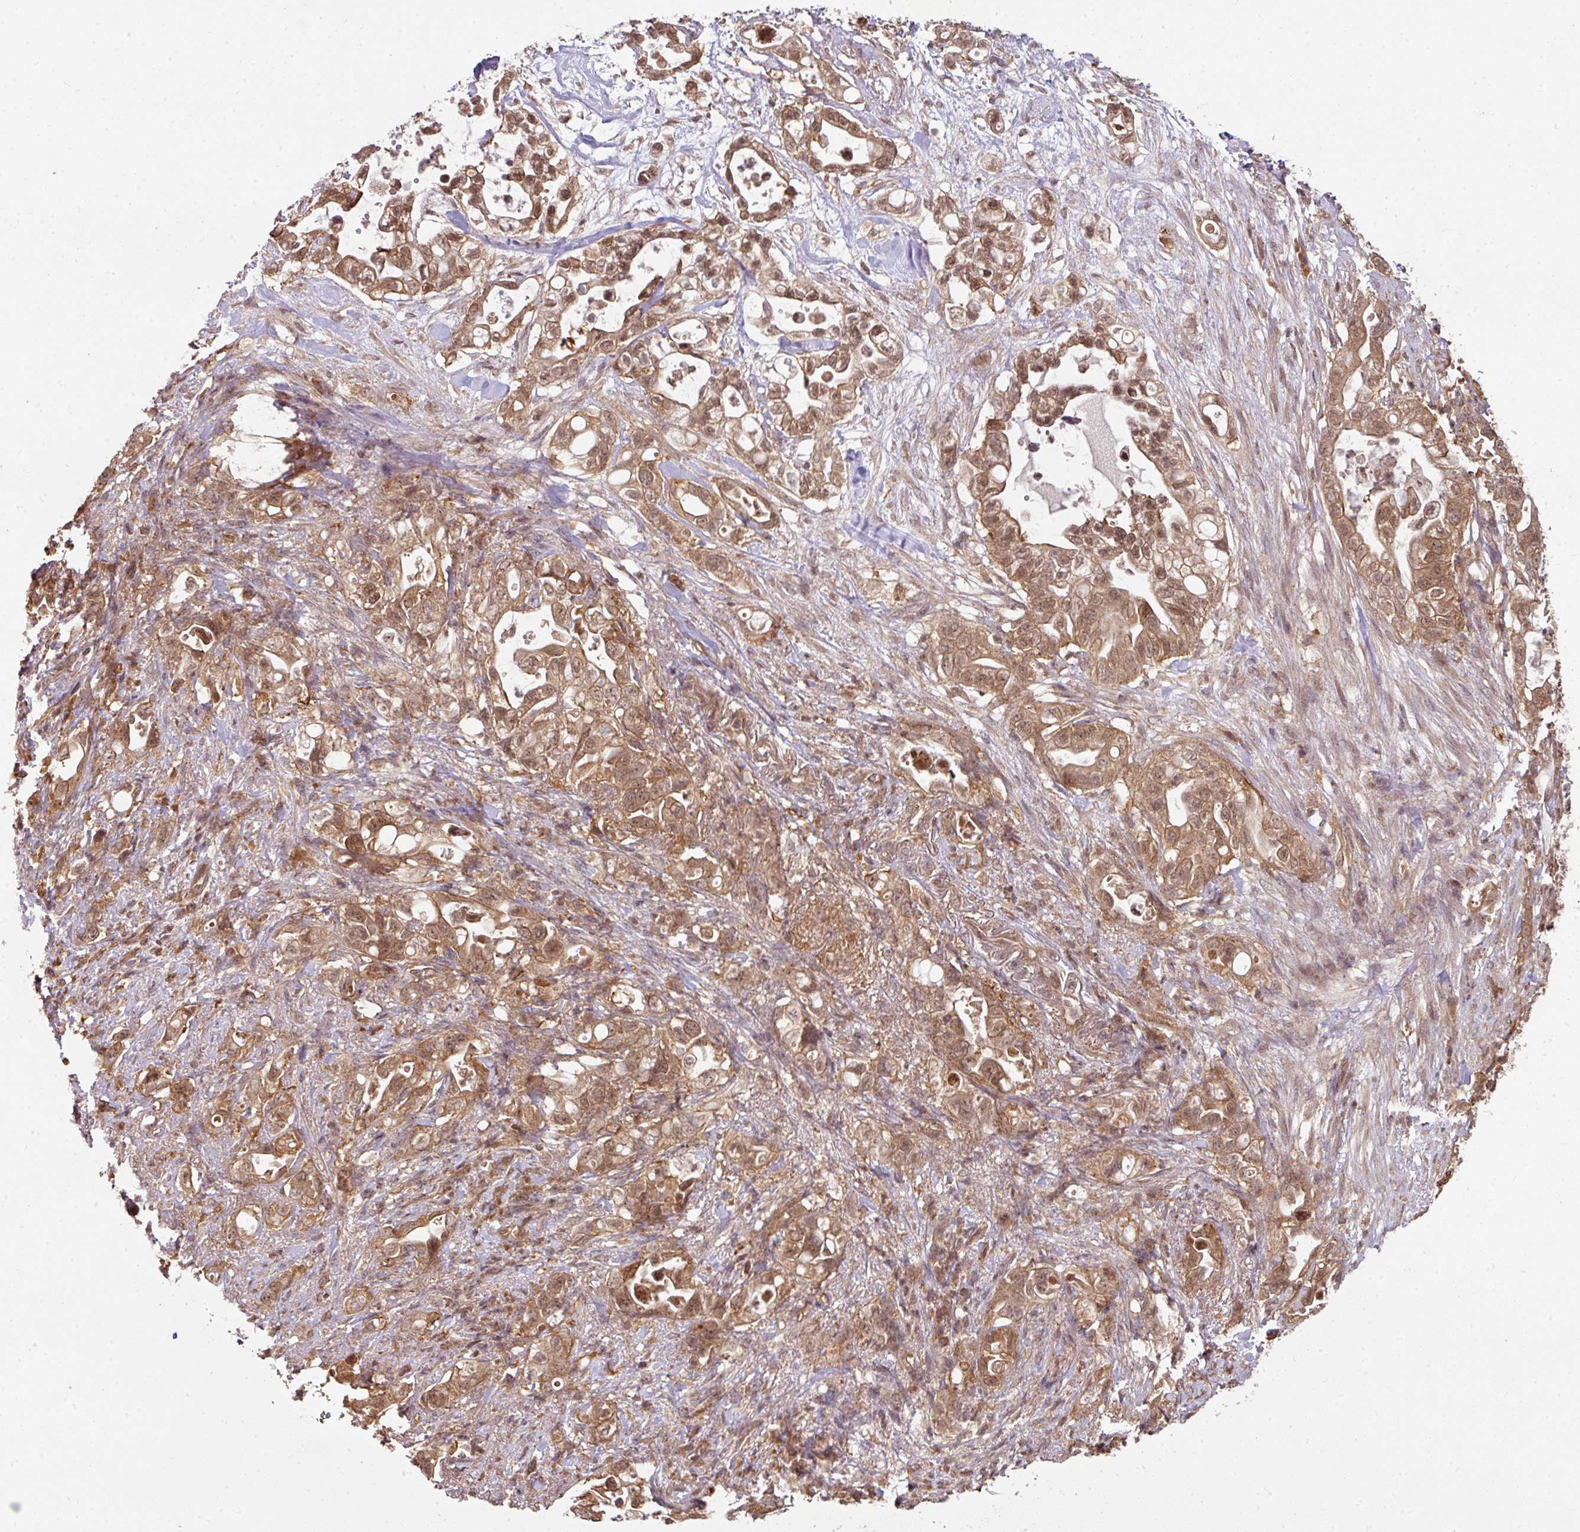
{"staining": {"intensity": "moderate", "quantity": ">75%", "location": "cytoplasmic/membranous,nuclear"}, "tissue": "pancreatic cancer", "cell_type": "Tumor cells", "image_type": "cancer", "snomed": [{"axis": "morphology", "description": "Adenocarcinoma, NOS"}, {"axis": "topography", "description": "Pancreas"}], "caption": "Adenocarcinoma (pancreatic) stained with IHC reveals moderate cytoplasmic/membranous and nuclear positivity in about >75% of tumor cells. Using DAB (brown) and hematoxylin (blue) stains, captured at high magnification using brightfield microscopy.", "gene": "ANKRD18A", "patient": {"sex": "female", "age": 72}}